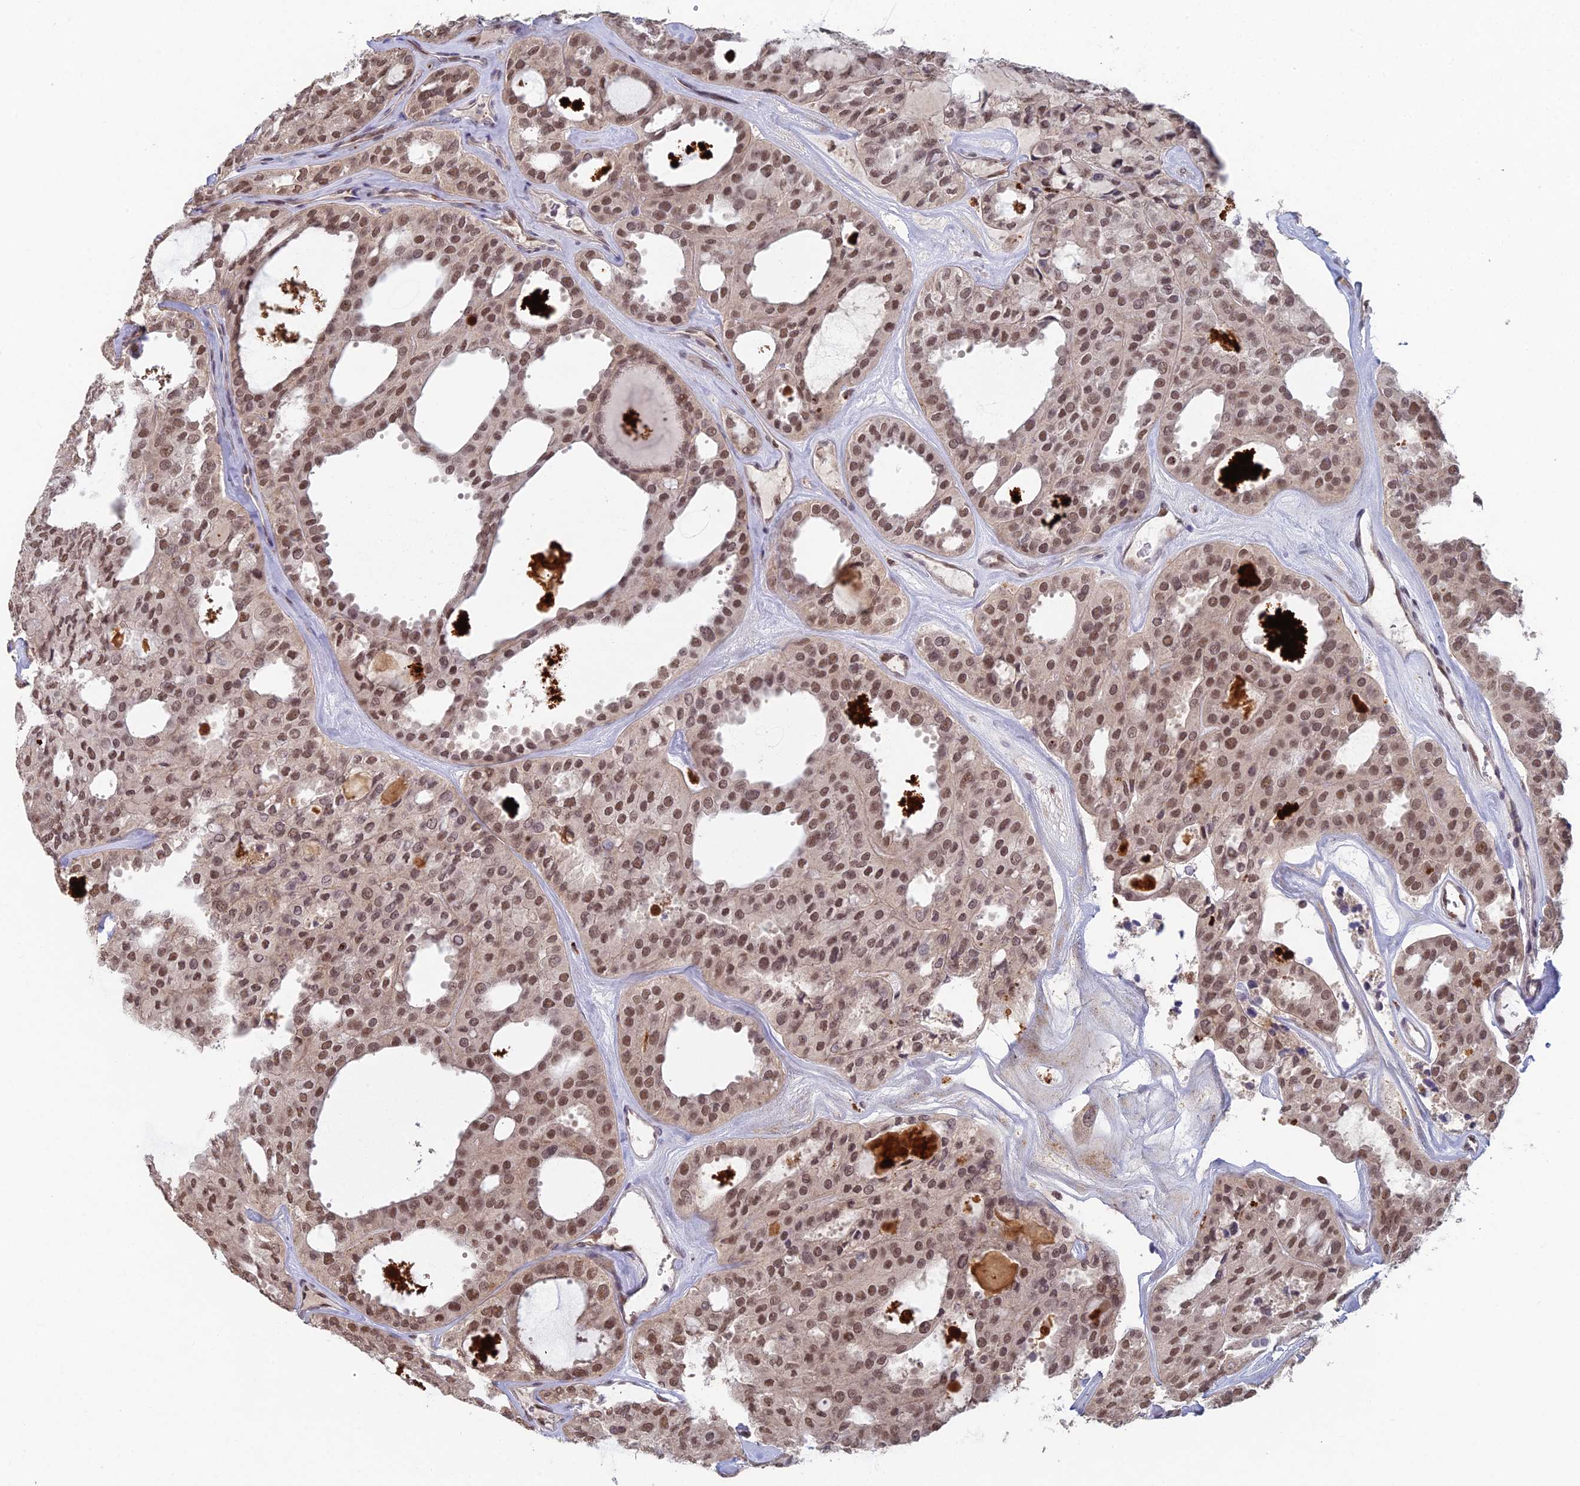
{"staining": {"intensity": "moderate", "quantity": ">75%", "location": "nuclear"}, "tissue": "thyroid cancer", "cell_type": "Tumor cells", "image_type": "cancer", "snomed": [{"axis": "morphology", "description": "Follicular adenoma carcinoma, NOS"}, {"axis": "topography", "description": "Thyroid gland"}], "caption": "There is medium levels of moderate nuclear positivity in tumor cells of thyroid cancer, as demonstrated by immunohistochemical staining (brown color).", "gene": "RANBP3", "patient": {"sex": "male", "age": 75}}